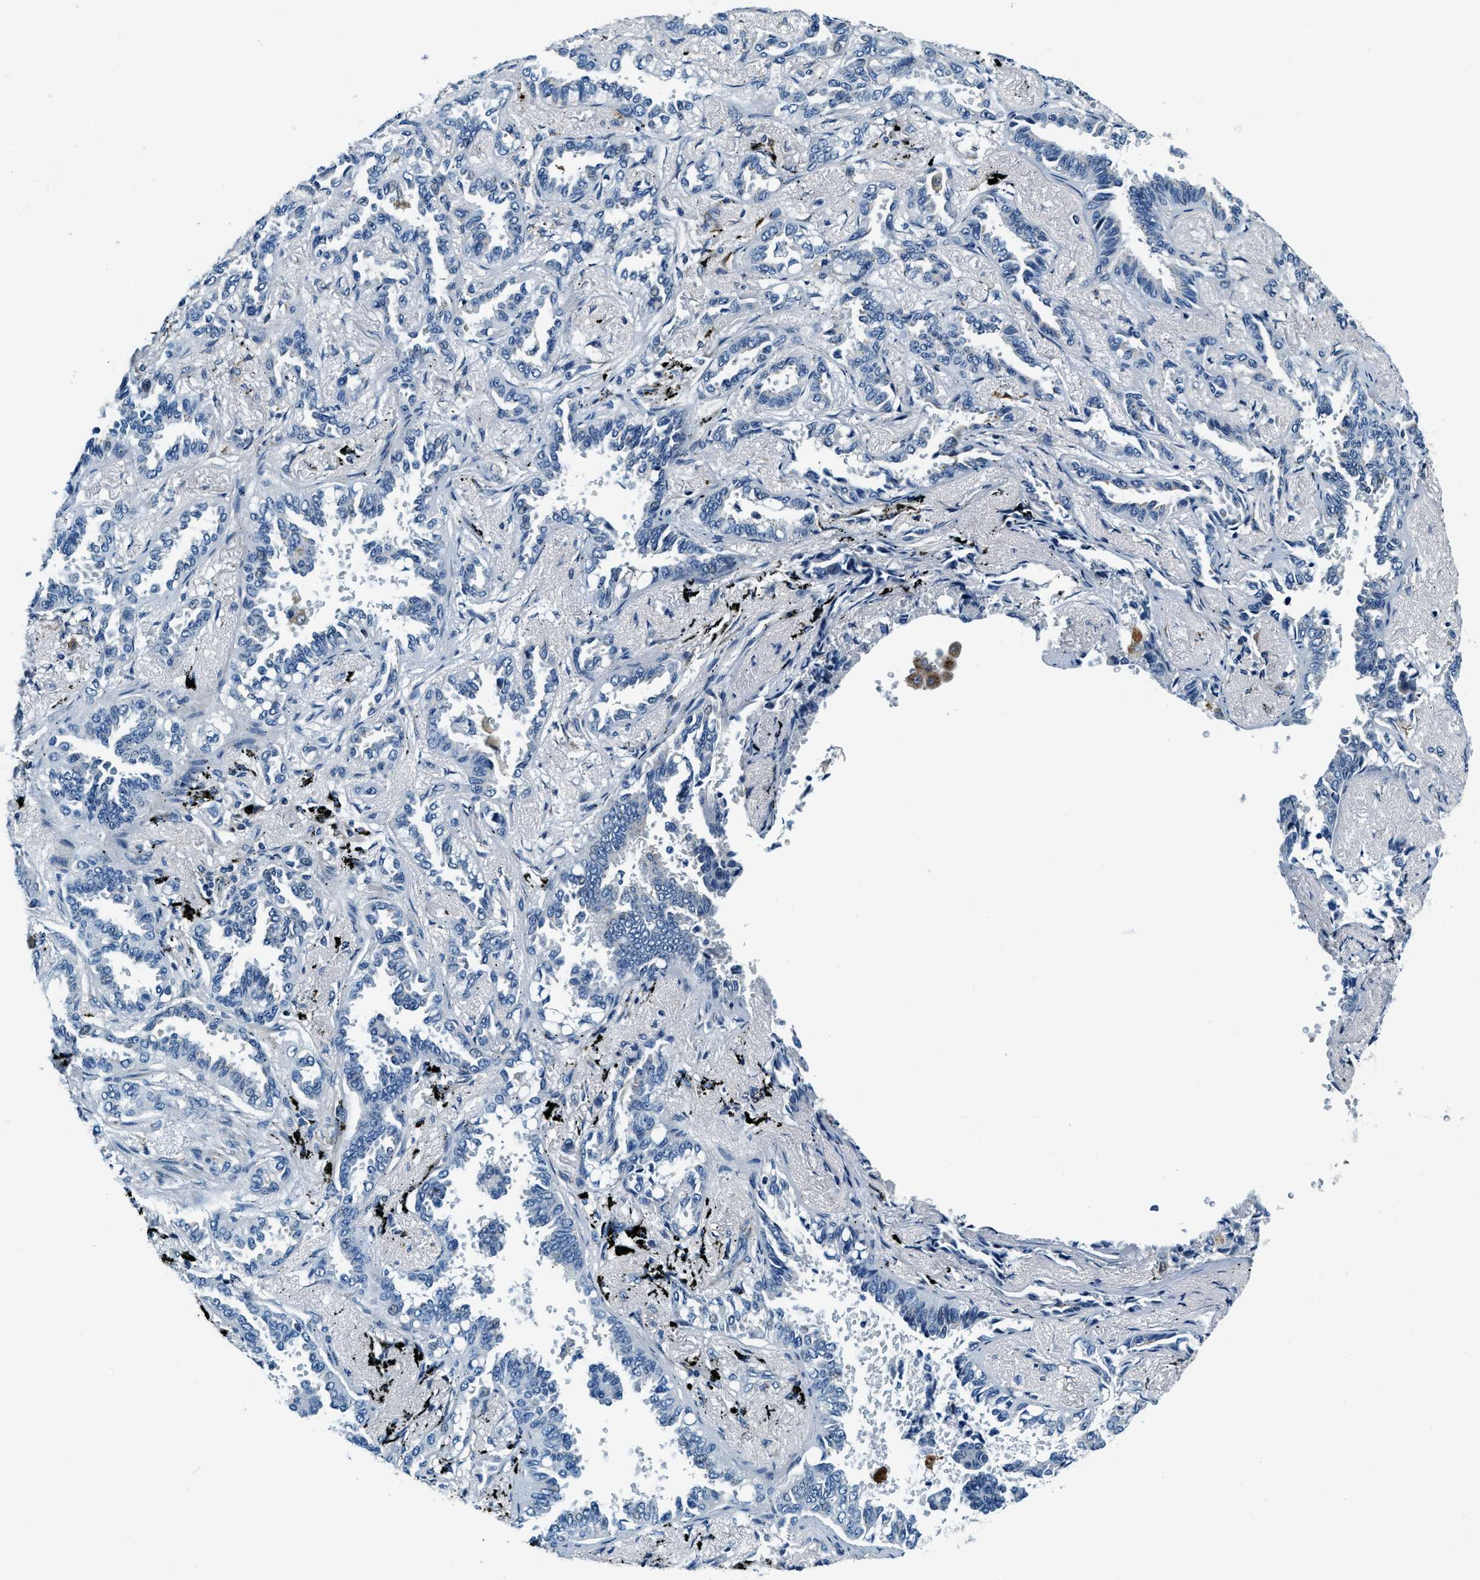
{"staining": {"intensity": "negative", "quantity": "none", "location": "none"}, "tissue": "lung cancer", "cell_type": "Tumor cells", "image_type": "cancer", "snomed": [{"axis": "morphology", "description": "Adenocarcinoma, NOS"}, {"axis": "topography", "description": "Lung"}], "caption": "High power microscopy image of an immunohistochemistry (IHC) histopathology image of adenocarcinoma (lung), revealing no significant staining in tumor cells.", "gene": "C2orf66", "patient": {"sex": "male", "age": 59}}